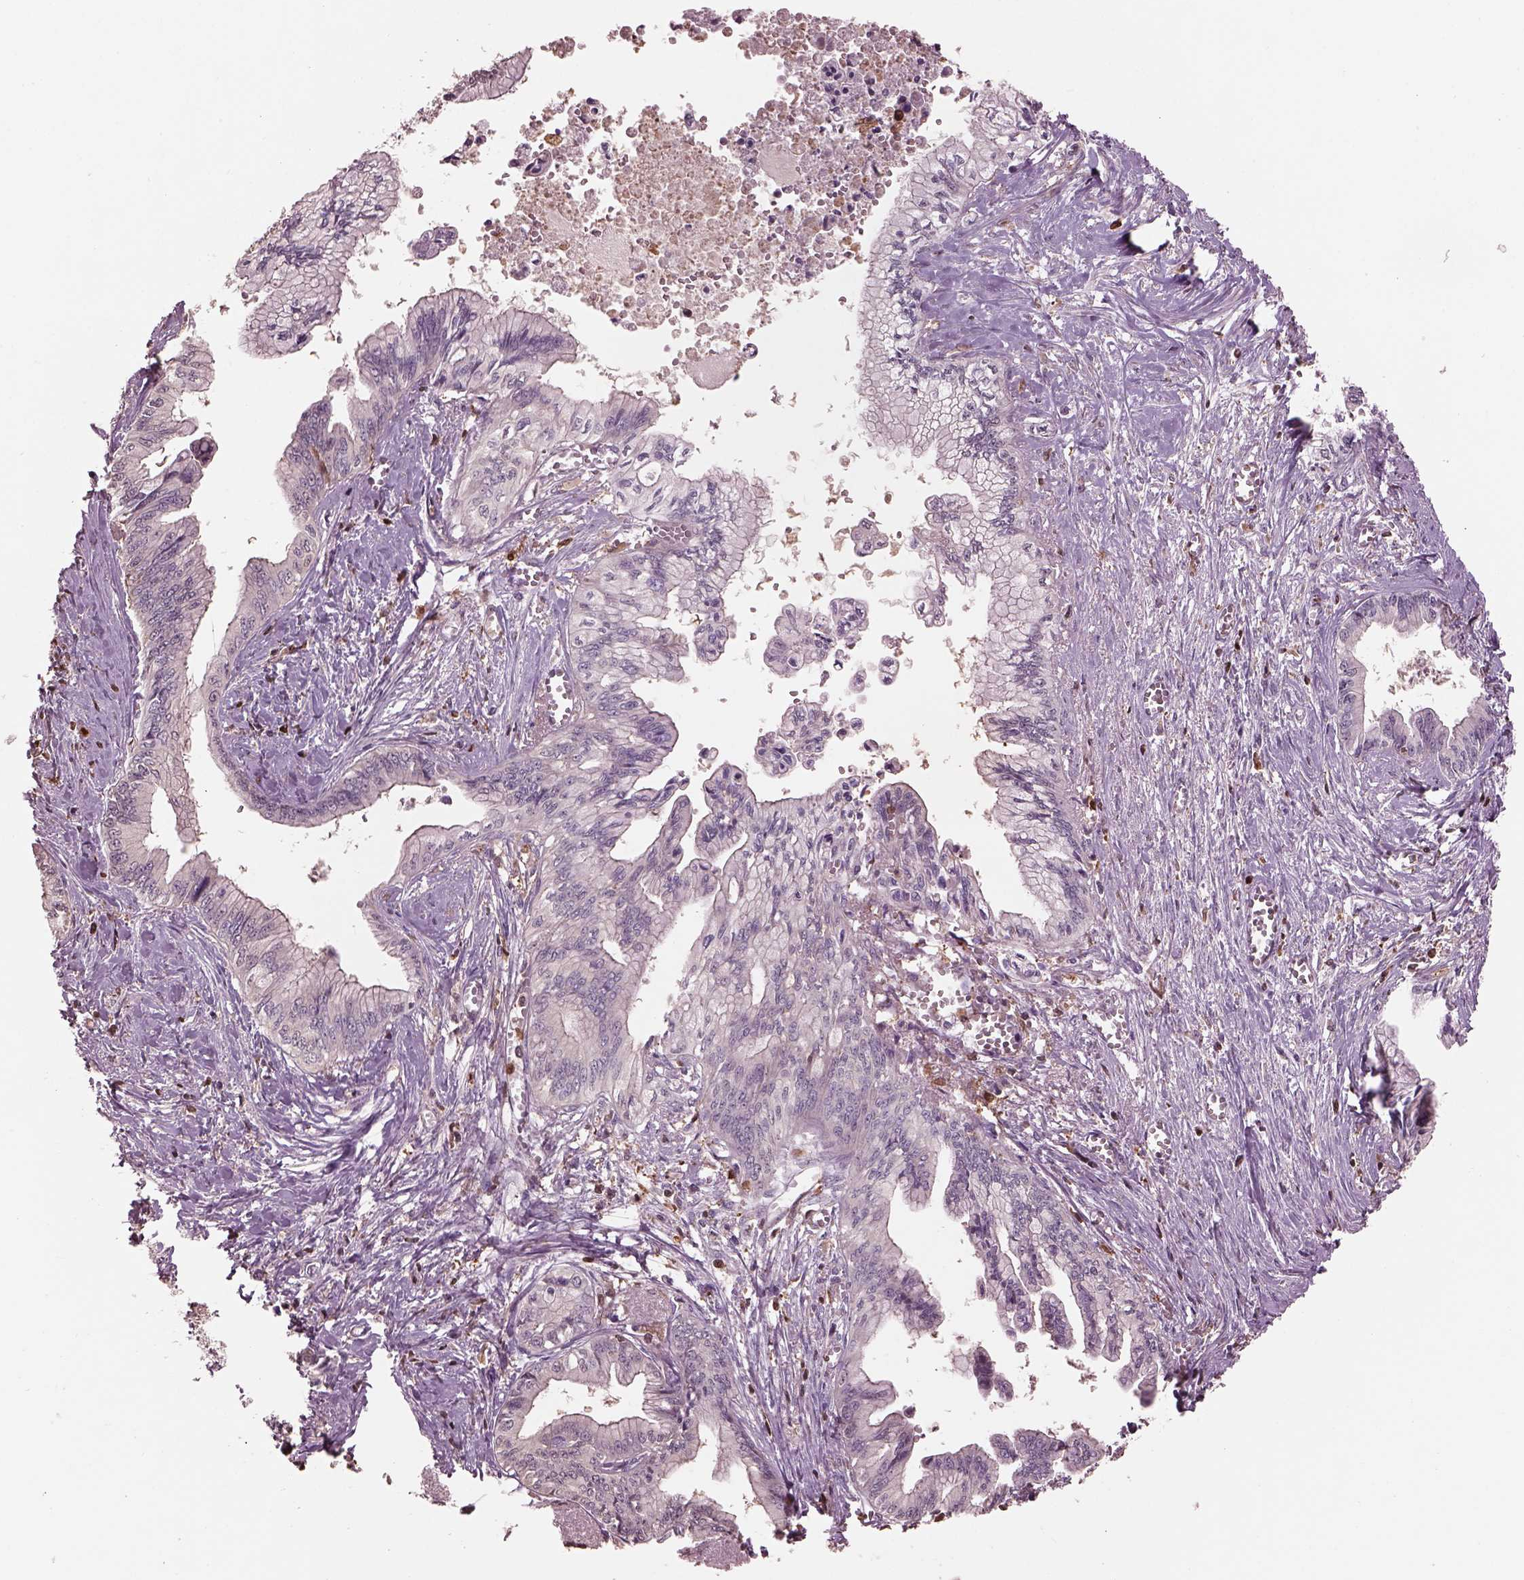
{"staining": {"intensity": "negative", "quantity": "none", "location": "none"}, "tissue": "pancreatic cancer", "cell_type": "Tumor cells", "image_type": "cancer", "snomed": [{"axis": "morphology", "description": "Adenocarcinoma, NOS"}, {"axis": "topography", "description": "Pancreas"}], "caption": "Micrograph shows no protein staining in tumor cells of pancreatic adenocarcinoma tissue.", "gene": "IL31RA", "patient": {"sex": "female", "age": 61}}